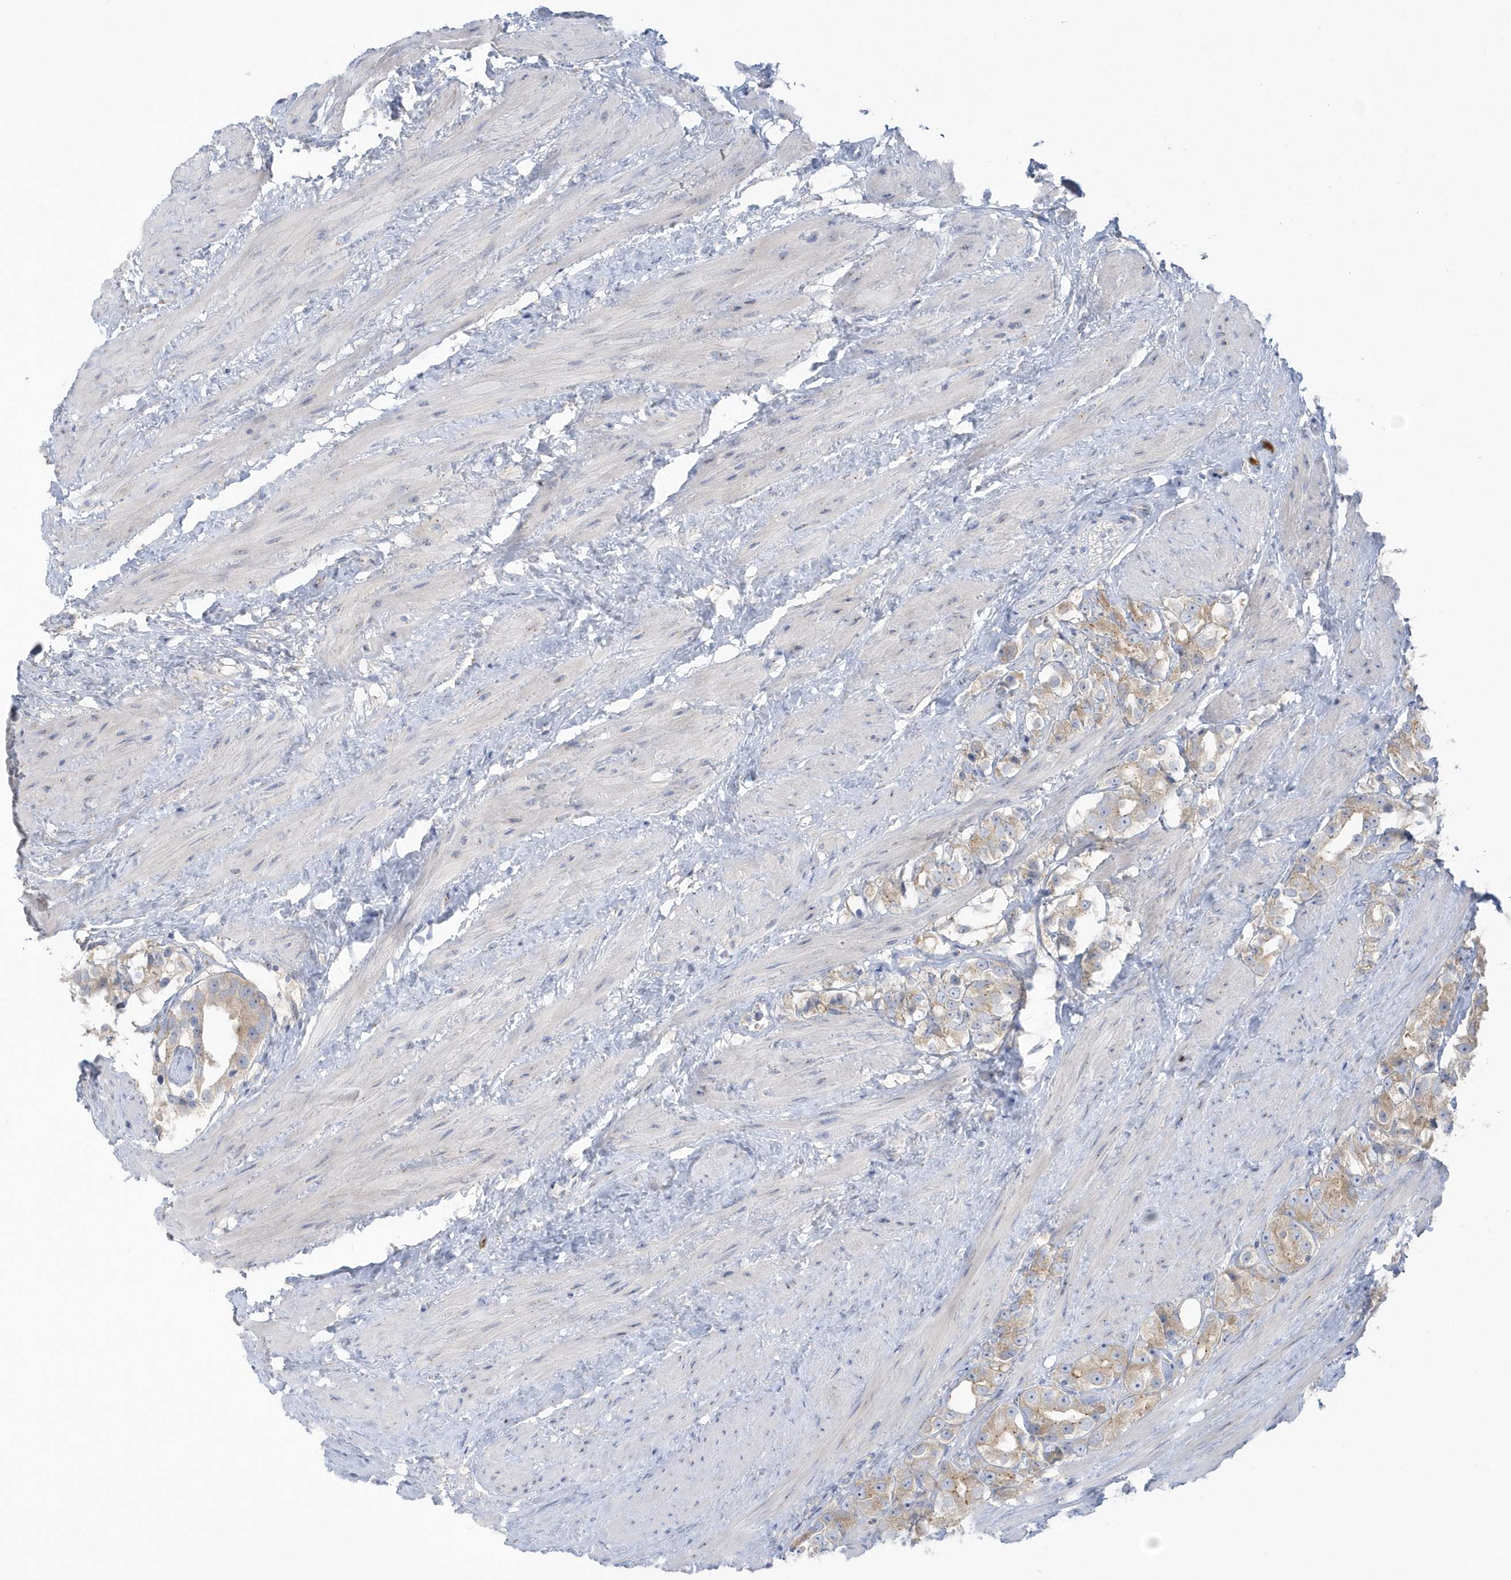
{"staining": {"intensity": "weak", "quantity": ">75%", "location": "cytoplasmic/membranous"}, "tissue": "prostate cancer", "cell_type": "Tumor cells", "image_type": "cancer", "snomed": [{"axis": "morphology", "description": "Adenocarcinoma, NOS"}, {"axis": "topography", "description": "Prostate"}], "caption": "The micrograph exhibits a brown stain indicating the presence of a protein in the cytoplasmic/membranous of tumor cells in prostate adenocarcinoma. Immunohistochemistry (ihc) stains the protein in brown and the nuclei are stained blue.", "gene": "SEMA3D", "patient": {"sex": "male", "age": 79}}